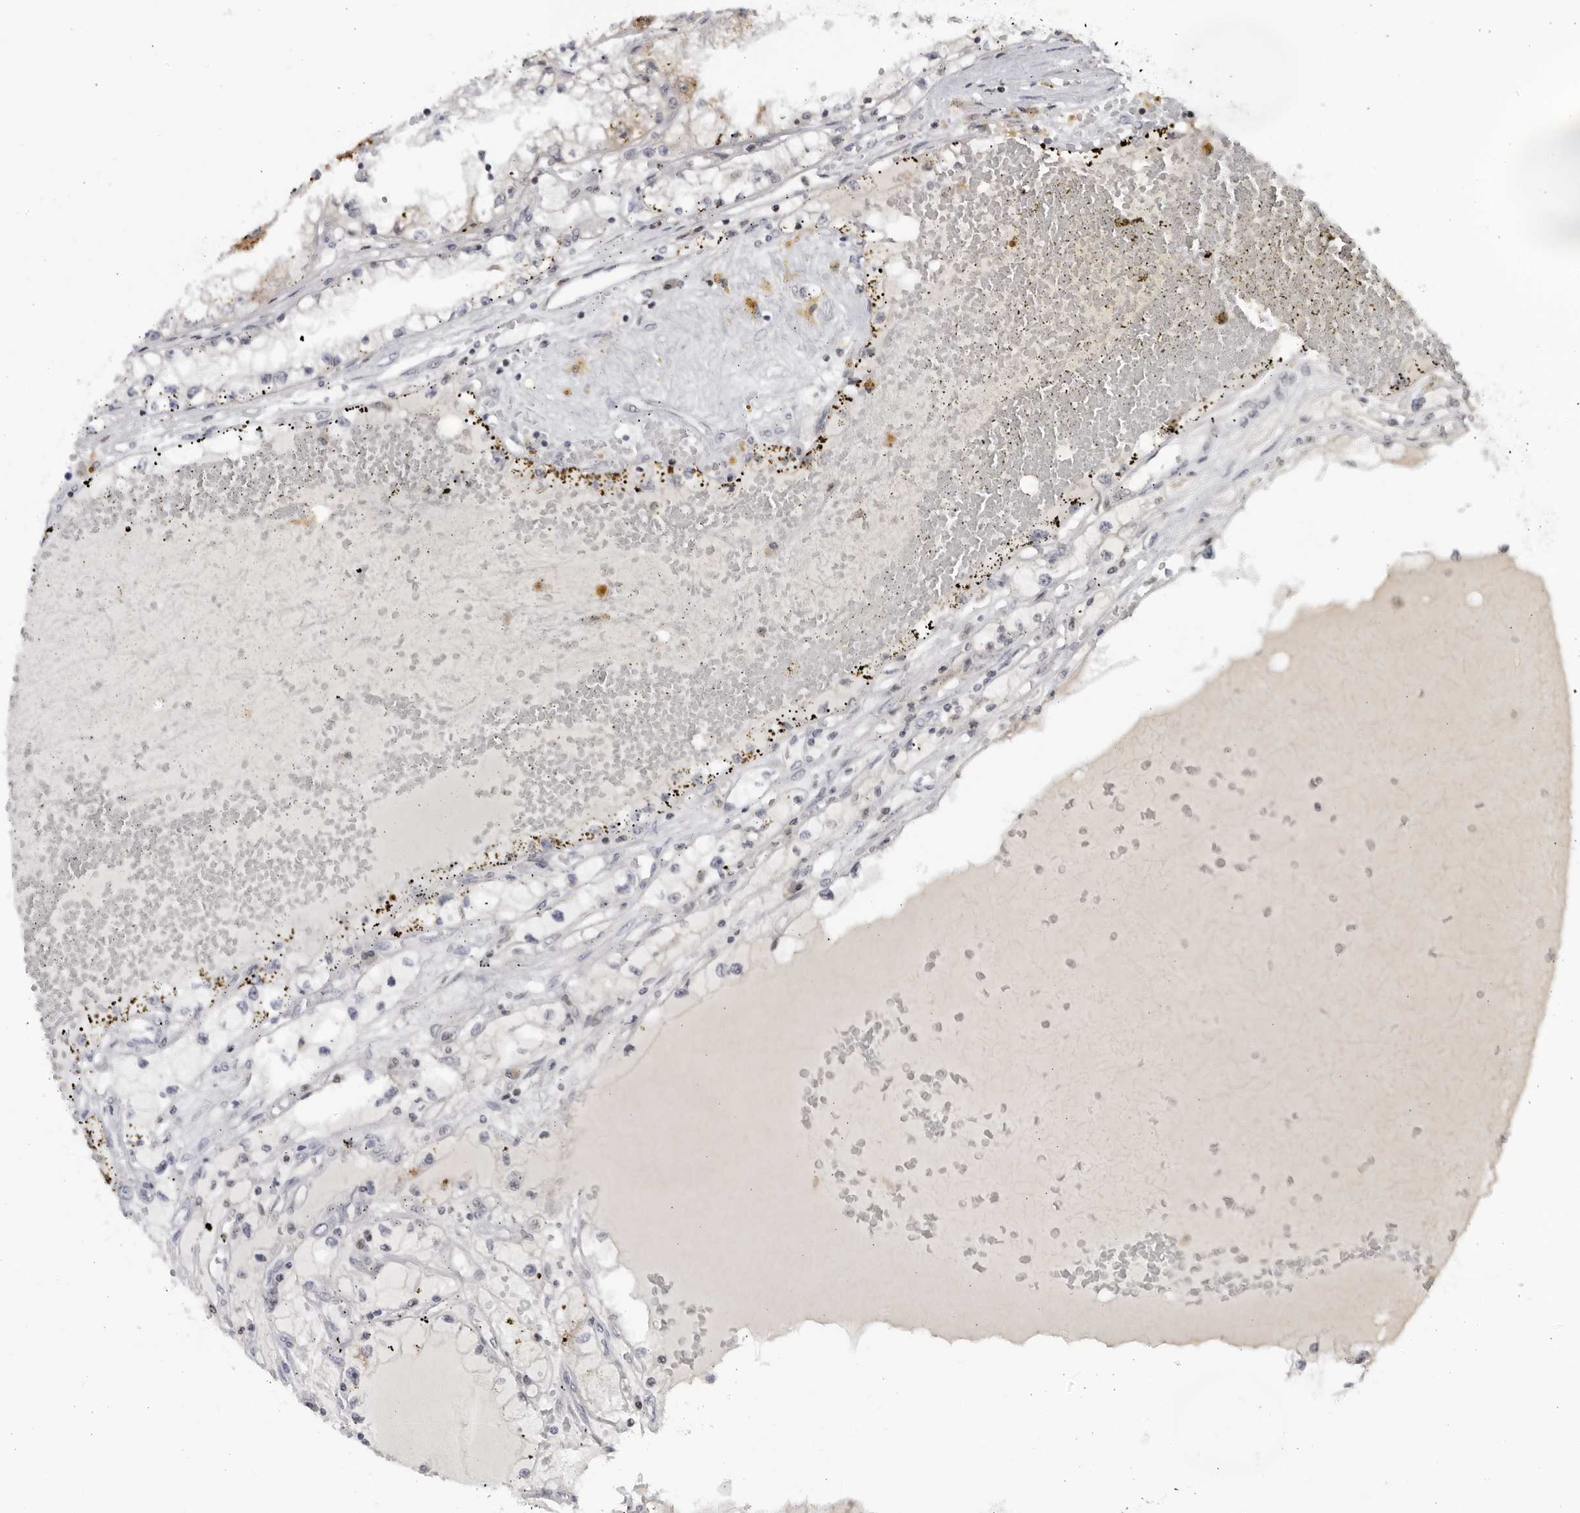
{"staining": {"intensity": "negative", "quantity": "none", "location": "none"}, "tissue": "renal cancer", "cell_type": "Tumor cells", "image_type": "cancer", "snomed": [{"axis": "morphology", "description": "Adenocarcinoma, NOS"}, {"axis": "topography", "description": "Kidney"}], "caption": "An IHC photomicrograph of adenocarcinoma (renal) is shown. There is no staining in tumor cells of adenocarcinoma (renal).", "gene": "DTL", "patient": {"sex": "male", "age": 56}}